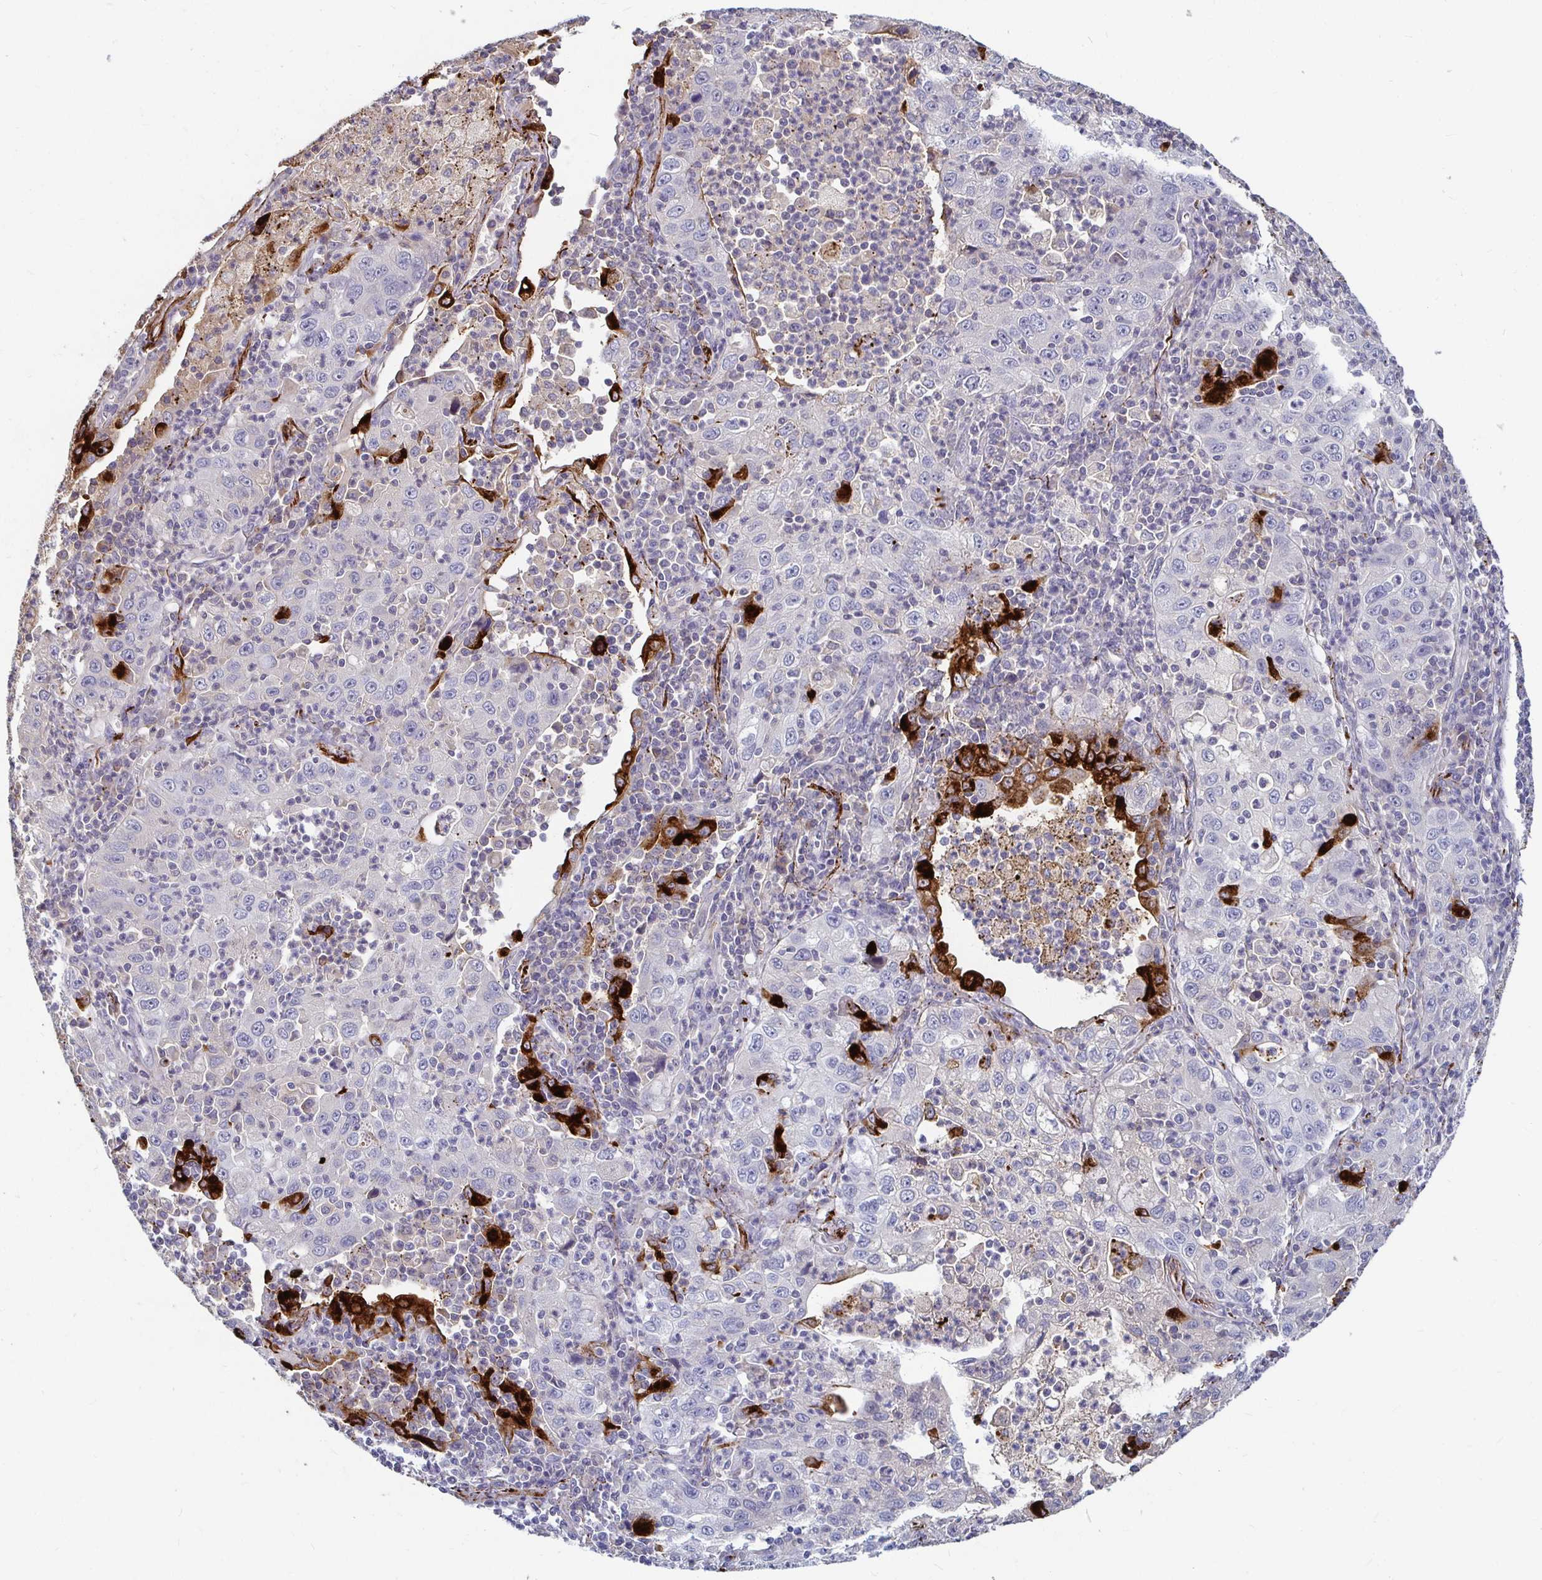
{"staining": {"intensity": "strong", "quantity": "<25%", "location": "cytoplasmic/membranous"}, "tissue": "lung cancer", "cell_type": "Tumor cells", "image_type": "cancer", "snomed": [{"axis": "morphology", "description": "Squamous cell carcinoma, NOS"}, {"axis": "topography", "description": "Lung"}], "caption": "Protein staining of lung cancer (squamous cell carcinoma) tissue reveals strong cytoplasmic/membranous expression in approximately <25% of tumor cells. (IHC, brightfield microscopy, high magnification).", "gene": "RNF144B", "patient": {"sex": "male", "age": 71}}